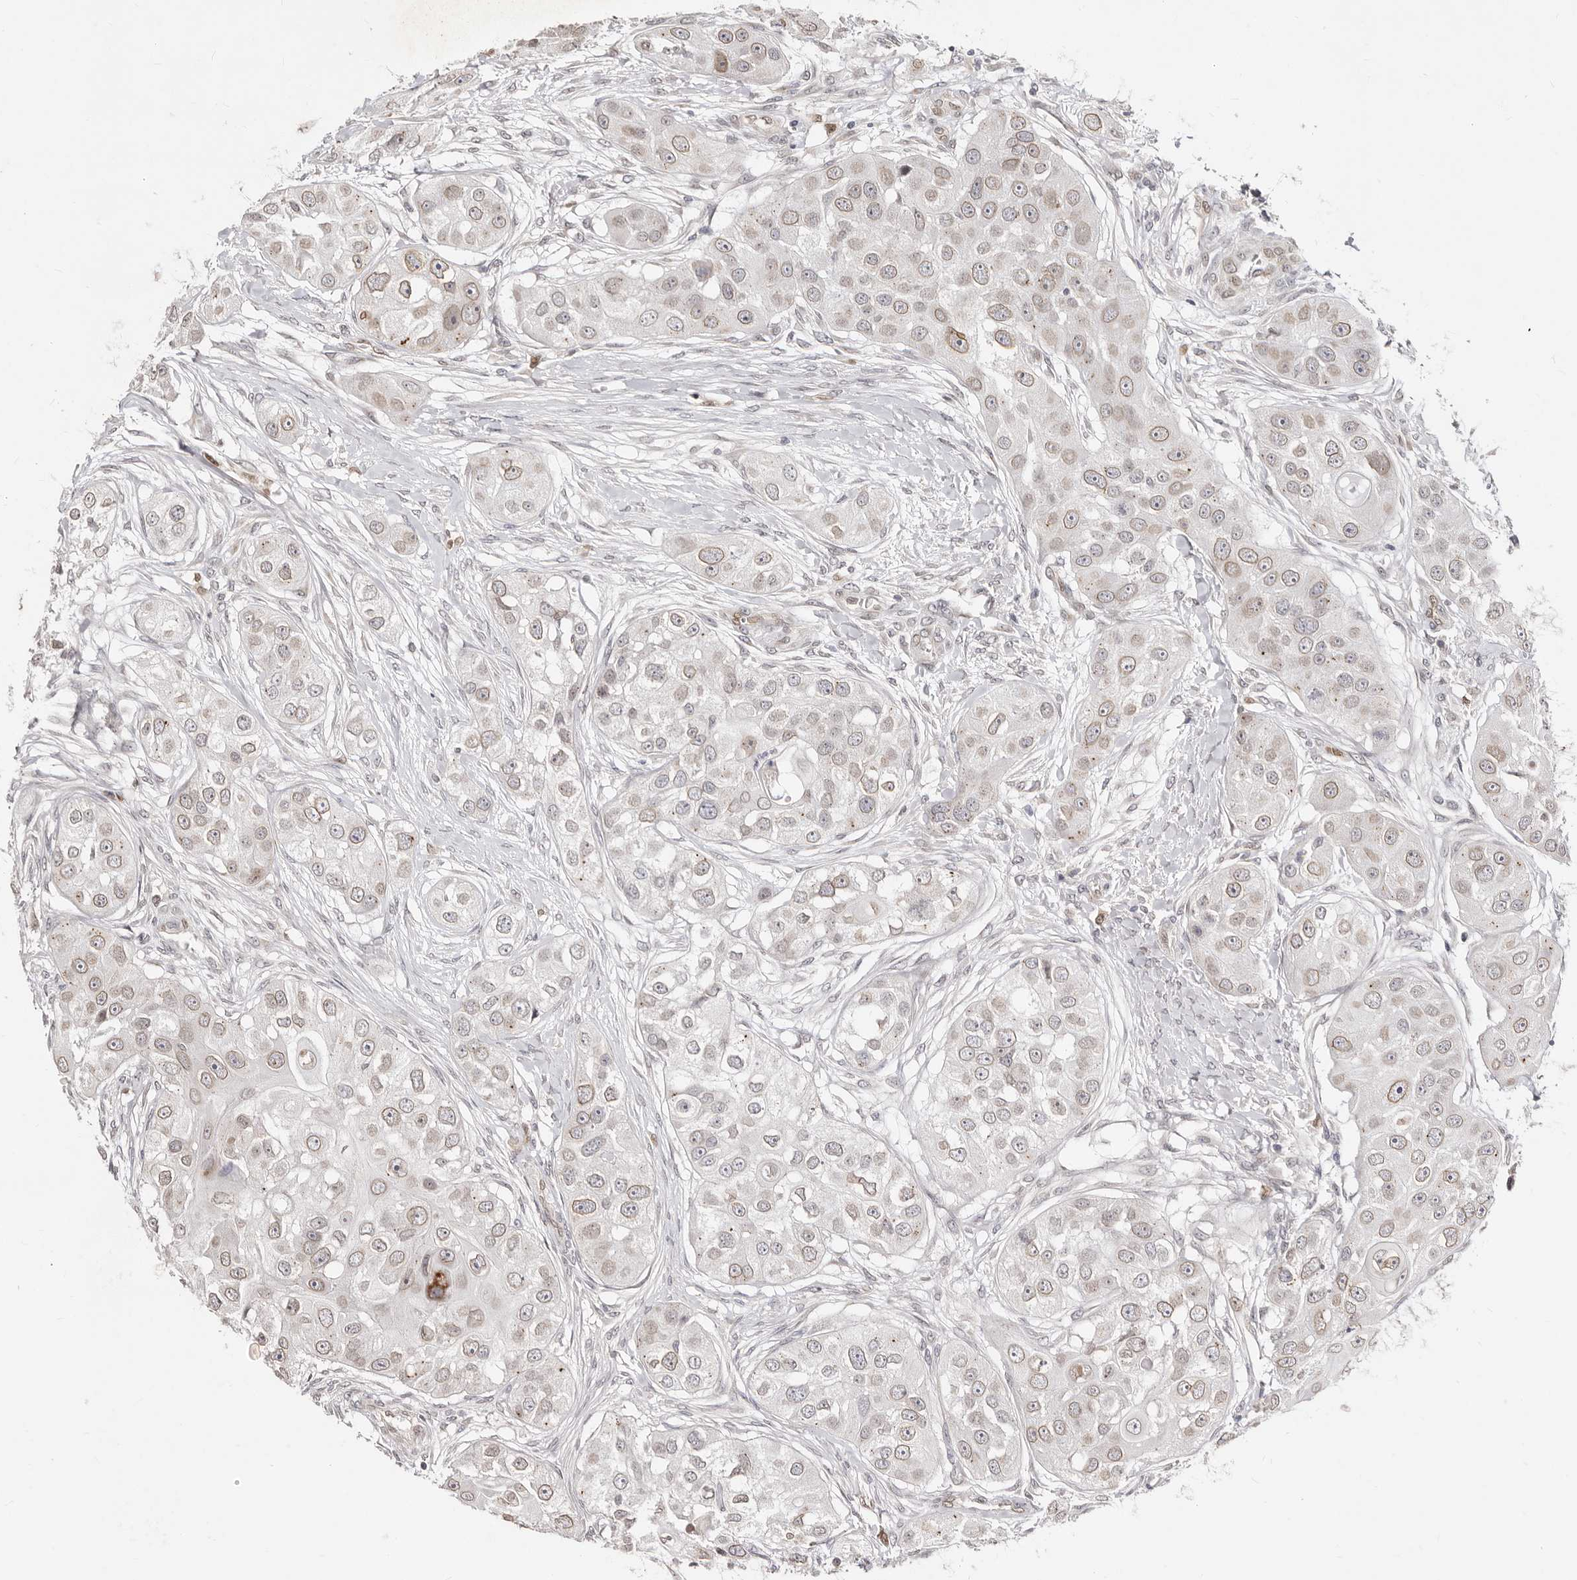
{"staining": {"intensity": "weak", "quantity": "25%-75%", "location": "cytoplasmic/membranous,nuclear"}, "tissue": "head and neck cancer", "cell_type": "Tumor cells", "image_type": "cancer", "snomed": [{"axis": "morphology", "description": "Normal tissue, NOS"}, {"axis": "morphology", "description": "Squamous cell carcinoma, NOS"}, {"axis": "topography", "description": "Skeletal muscle"}, {"axis": "topography", "description": "Head-Neck"}], "caption": "Approximately 25%-75% of tumor cells in human head and neck cancer (squamous cell carcinoma) display weak cytoplasmic/membranous and nuclear protein expression as visualized by brown immunohistochemical staining.", "gene": "LCORL", "patient": {"sex": "male", "age": 51}}